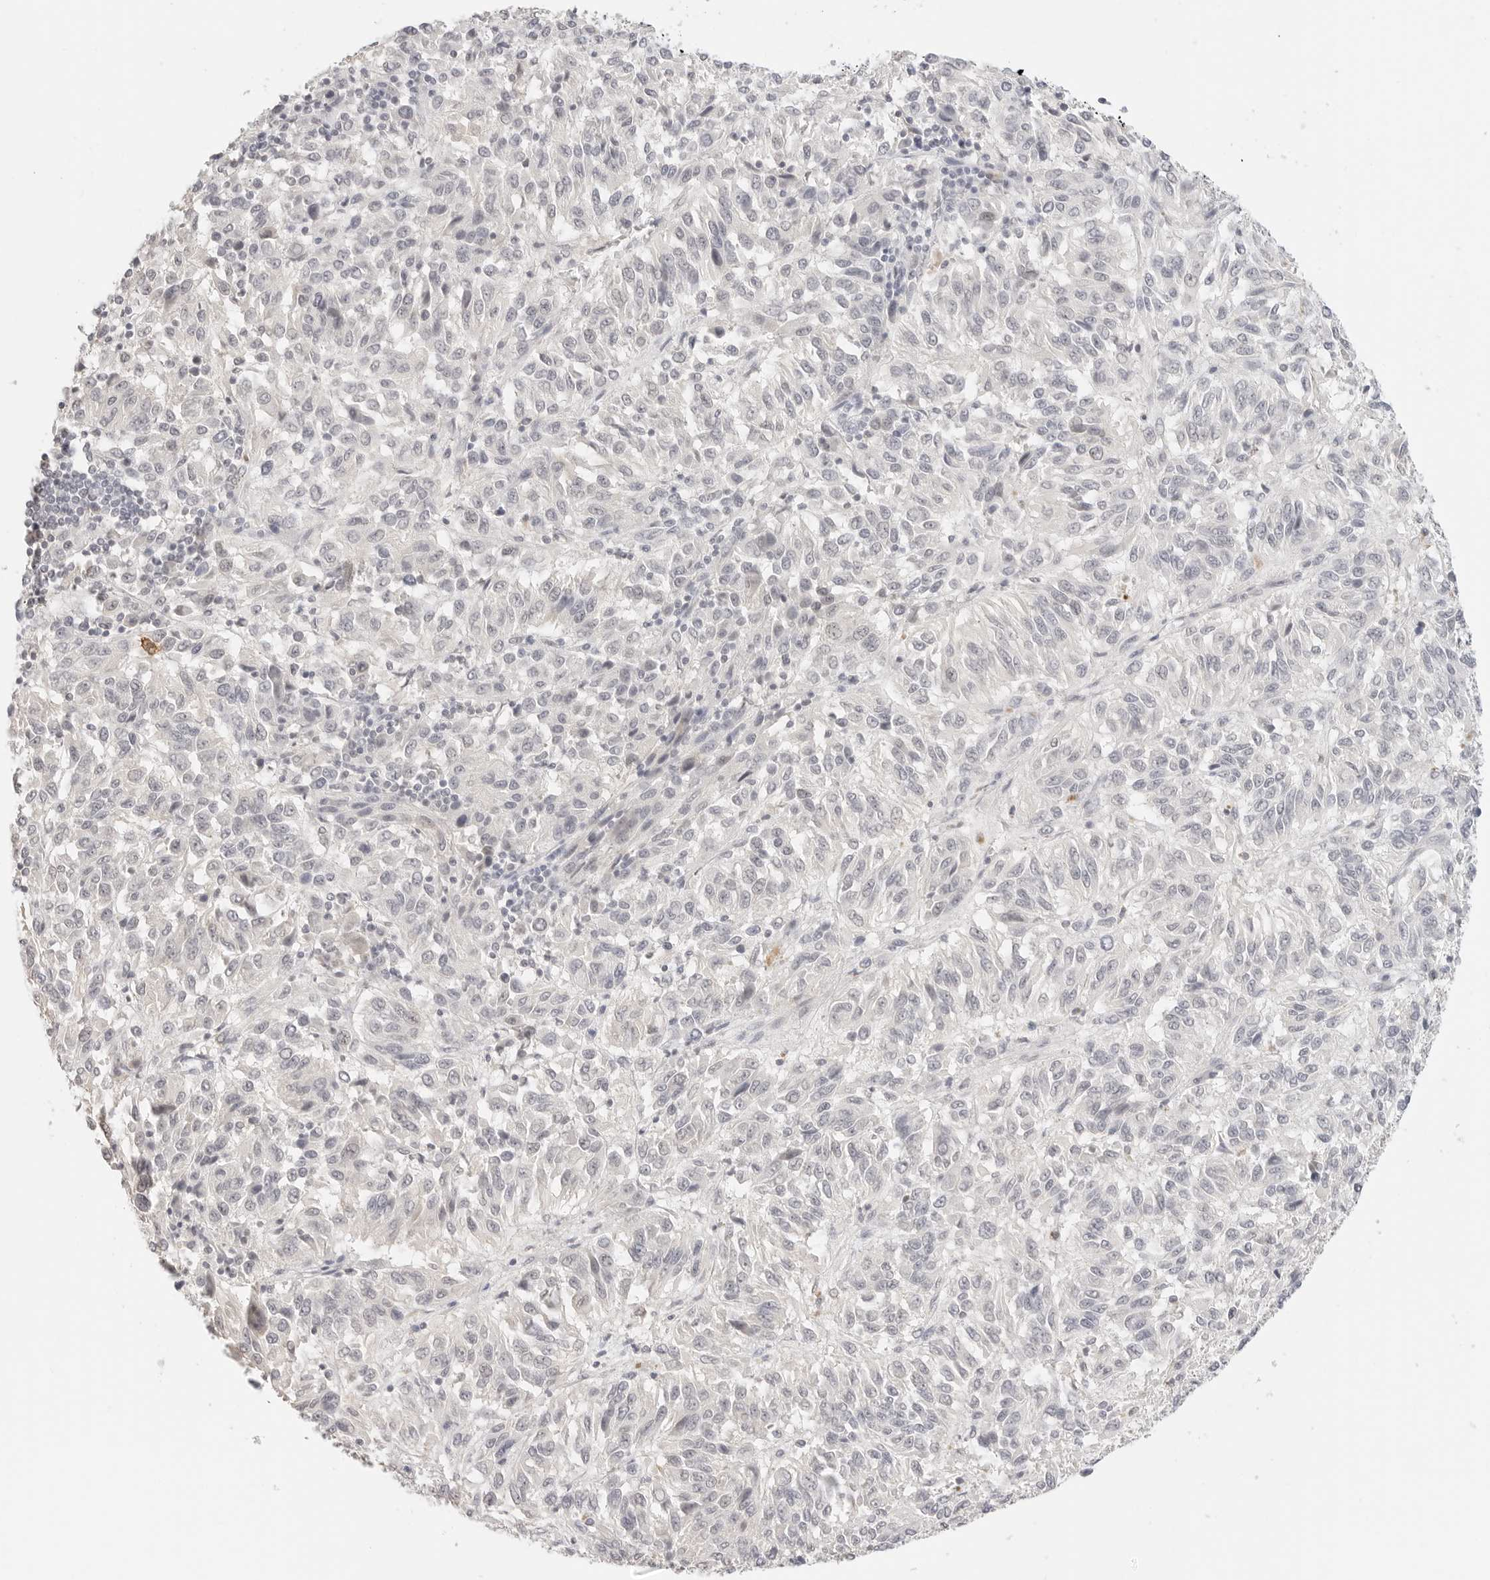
{"staining": {"intensity": "negative", "quantity": "none", "location": "none"}, "tissue": "melanoma", "cell_type": "Tumor cells", "image_type": "cancer", "snomed": [{"axis": "morphology", "description": "Malignant melanoma, Metastatic site"}, {"axis": "topography", "description": "Lung"}], "caption": "Protein analysis of melanoma demonstrates no significant staining in tumor cells.", "gene": "PCDH19", "patient": {"sex": "male", "age": 64}}